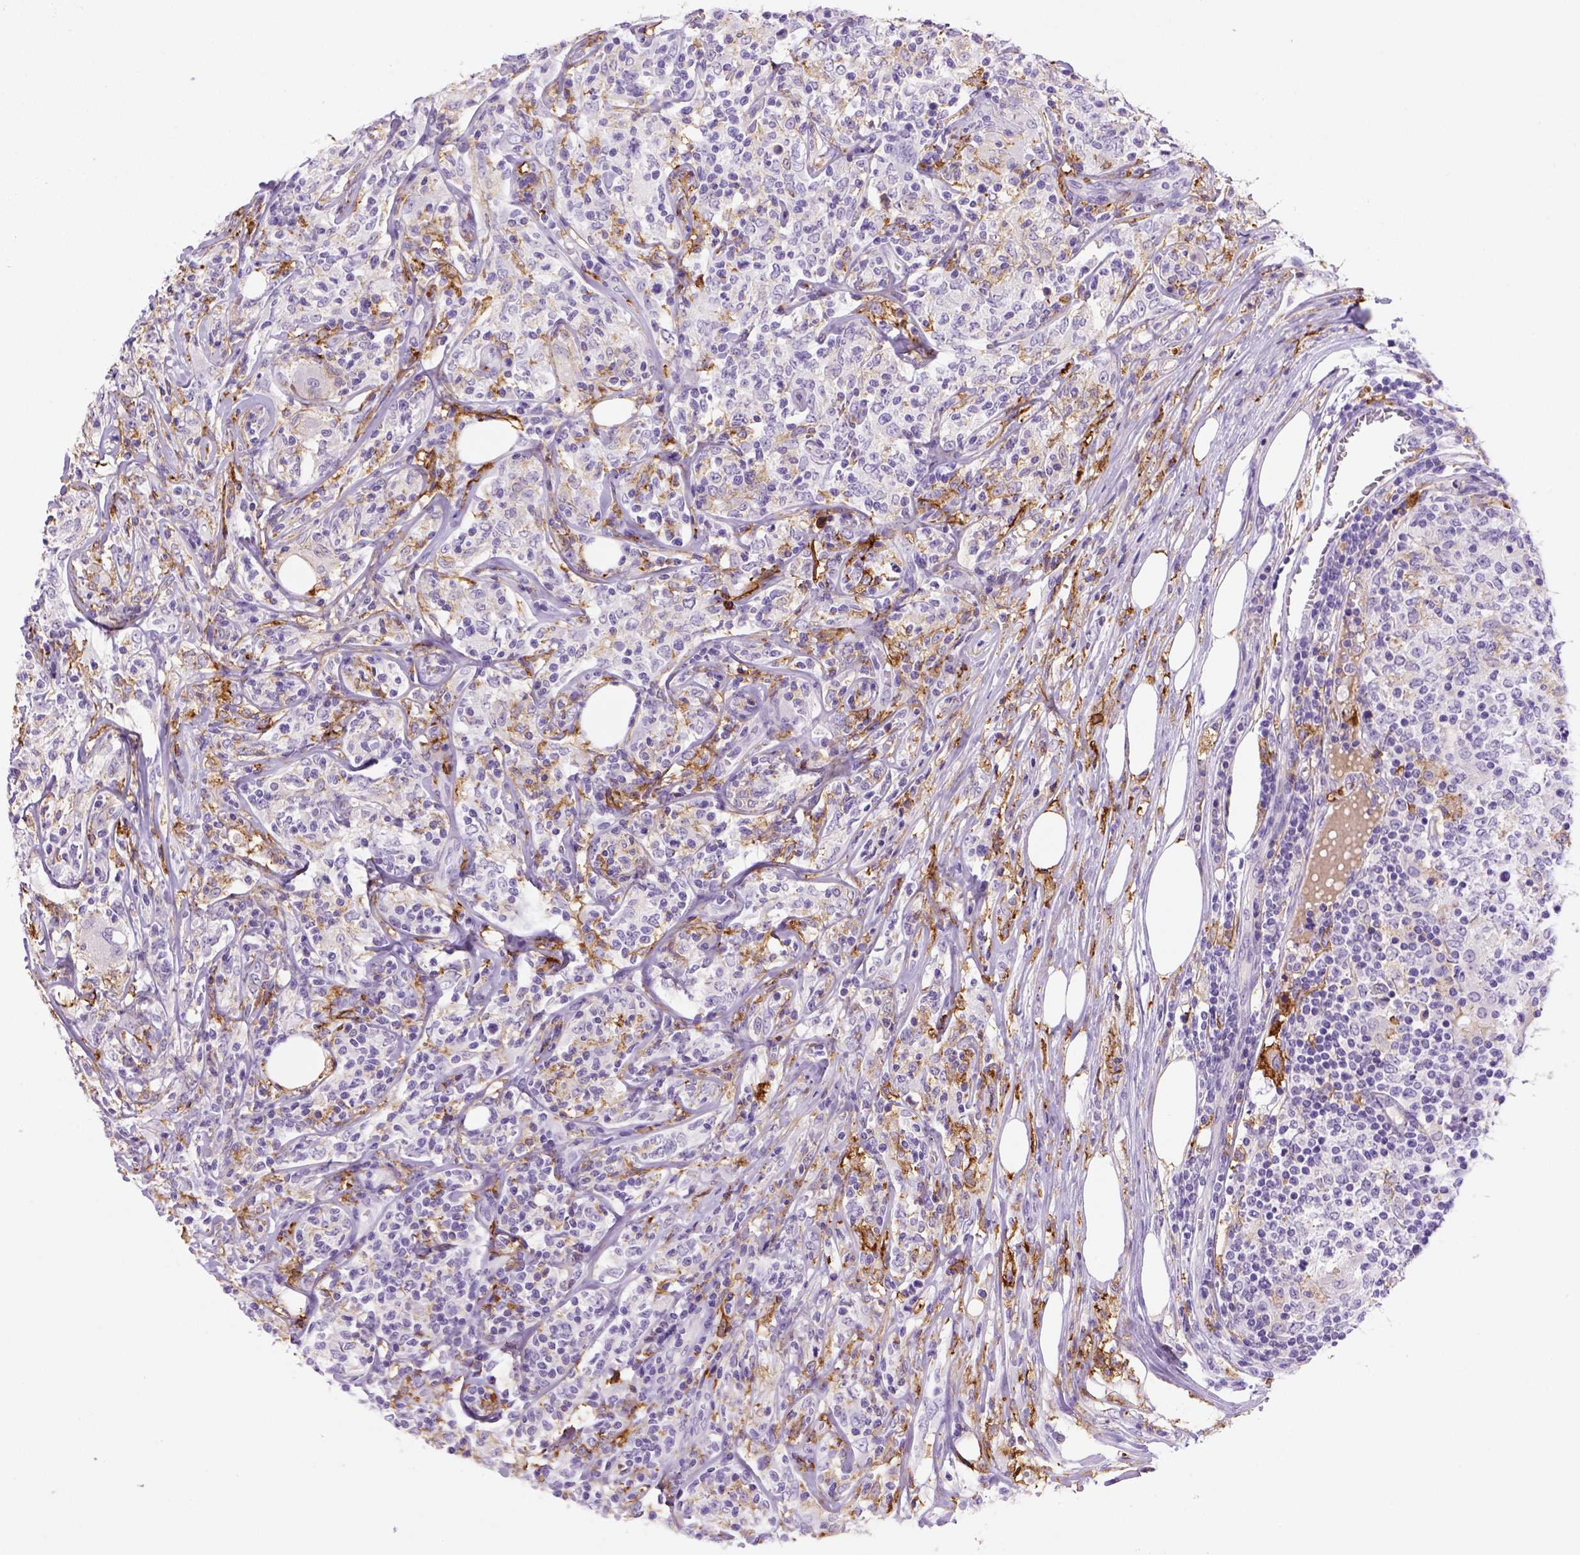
{"staining": {"intensity": "negative", "quantity": "none", "location": "none"}, "tissue": "lymphoma", "cell_type": "Tumor cells", "image_type": "cancer", "snomed": [{"axis": "morphology", "description": "Malignant lymphoma, non-Hodgkin's type, High grade"}, {"axis": "topography", "description": "Lymph node"}], "caption": "Immunohistochemistry (IHC) of human high-grade malignant lymphoma, non-Hodgkin's type shows no staining in tumor cells.", "gene": "CD14", "patient": {"sex": "female", "age": 84}}